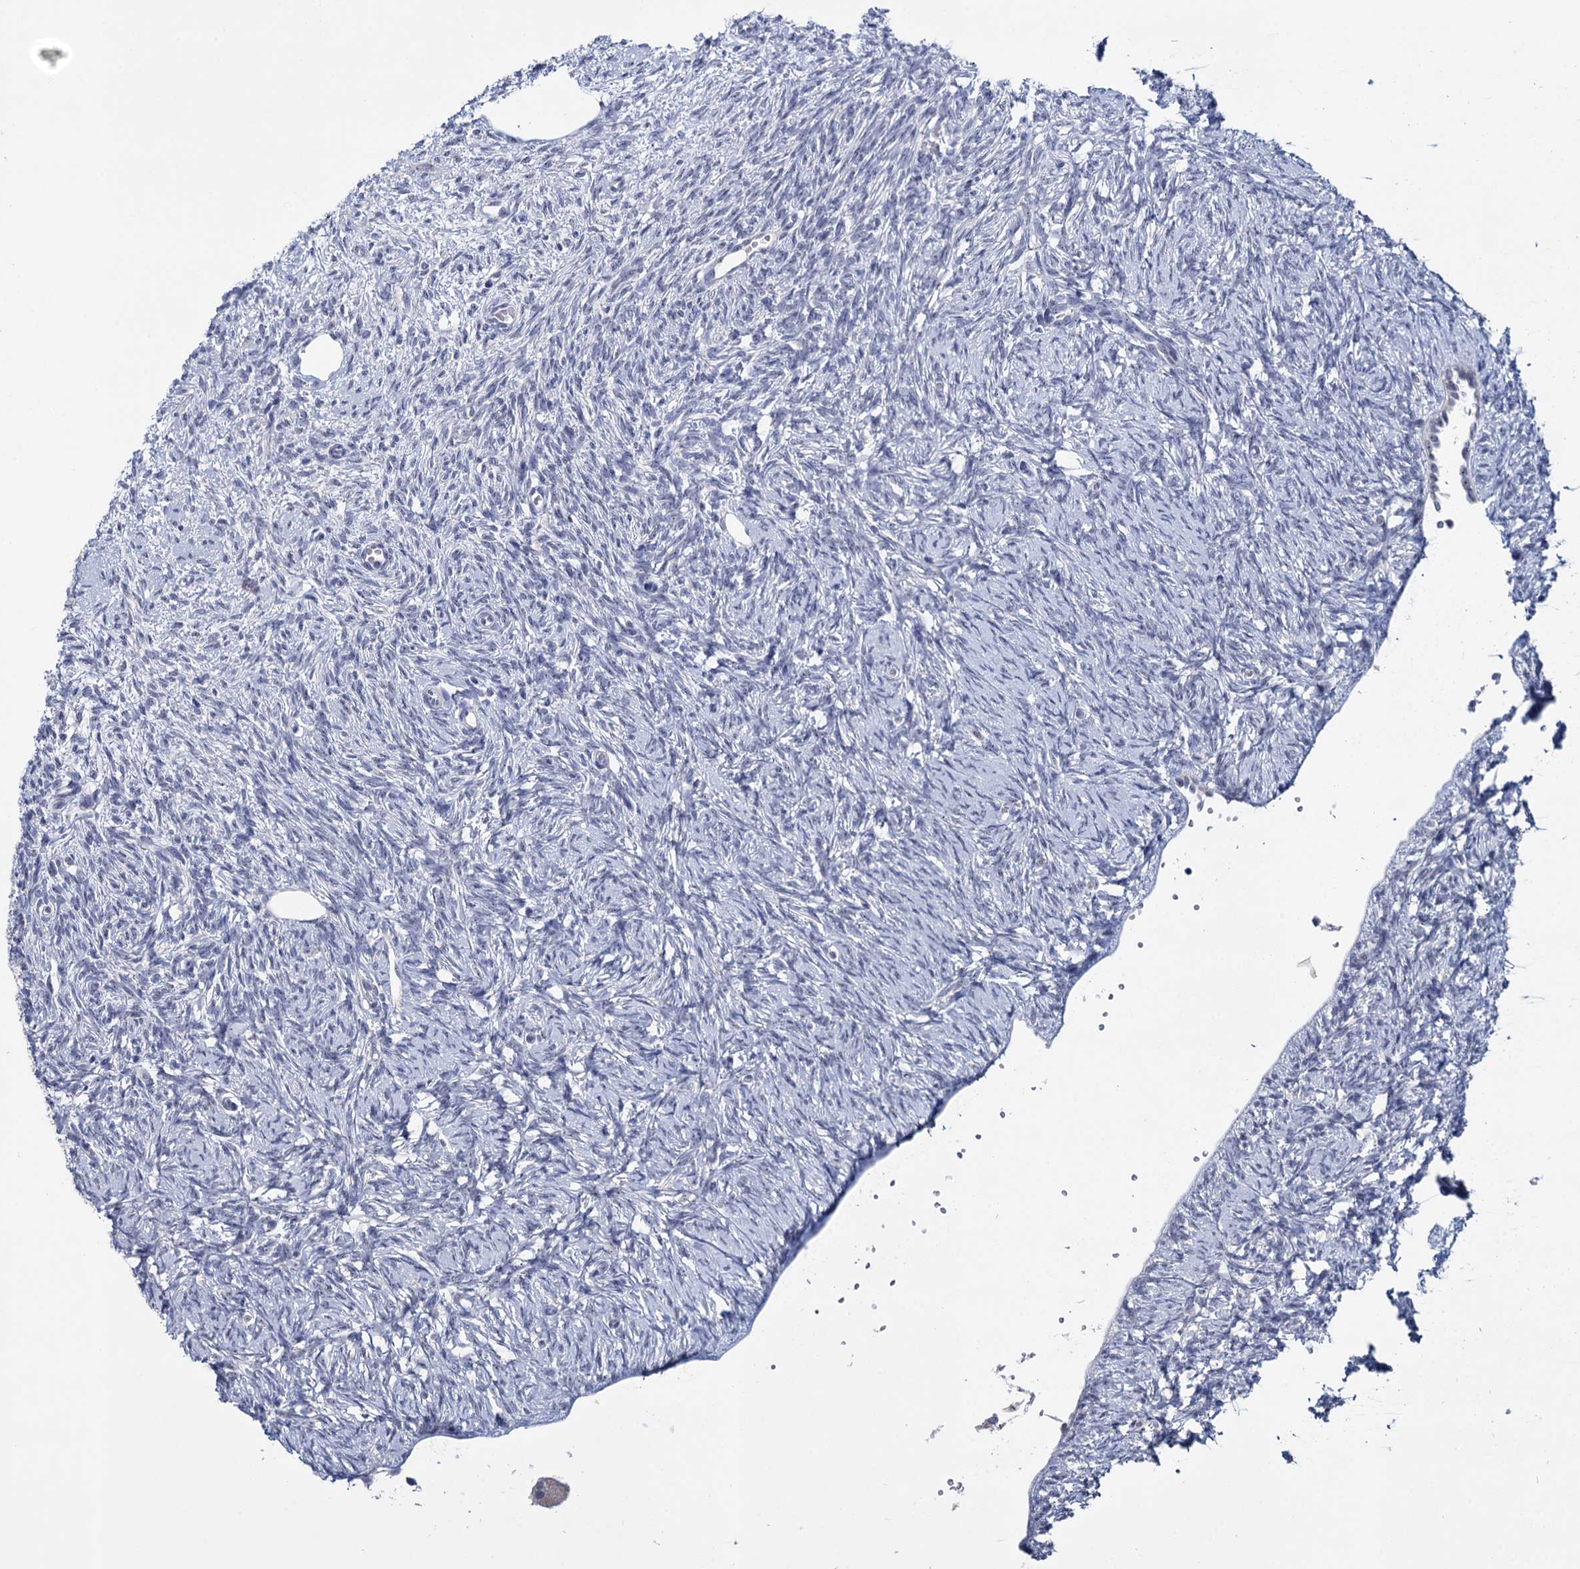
{"staining": {"intensity": "negative", "quantity": "none", "location": "none"}, "tissue": "ovary", "cell_type": "Ovarian stroma cells", "image_type": "normal", "snomed": [{"axis": "morphology", "description": "Normal tissue, NOS"}, {"axis": "topography", "description": "Ovary"}], "caption": "Immunohistochemical staining of benign ovary shows no significant positivity in ovarian stroma cells. (Stains: DAB IHC with hematoxylin counter stain, Microscopy: brightfield microscopy at high magnification).", "gene": "SFN", "patient": {"sex": "female", "age": 51}}